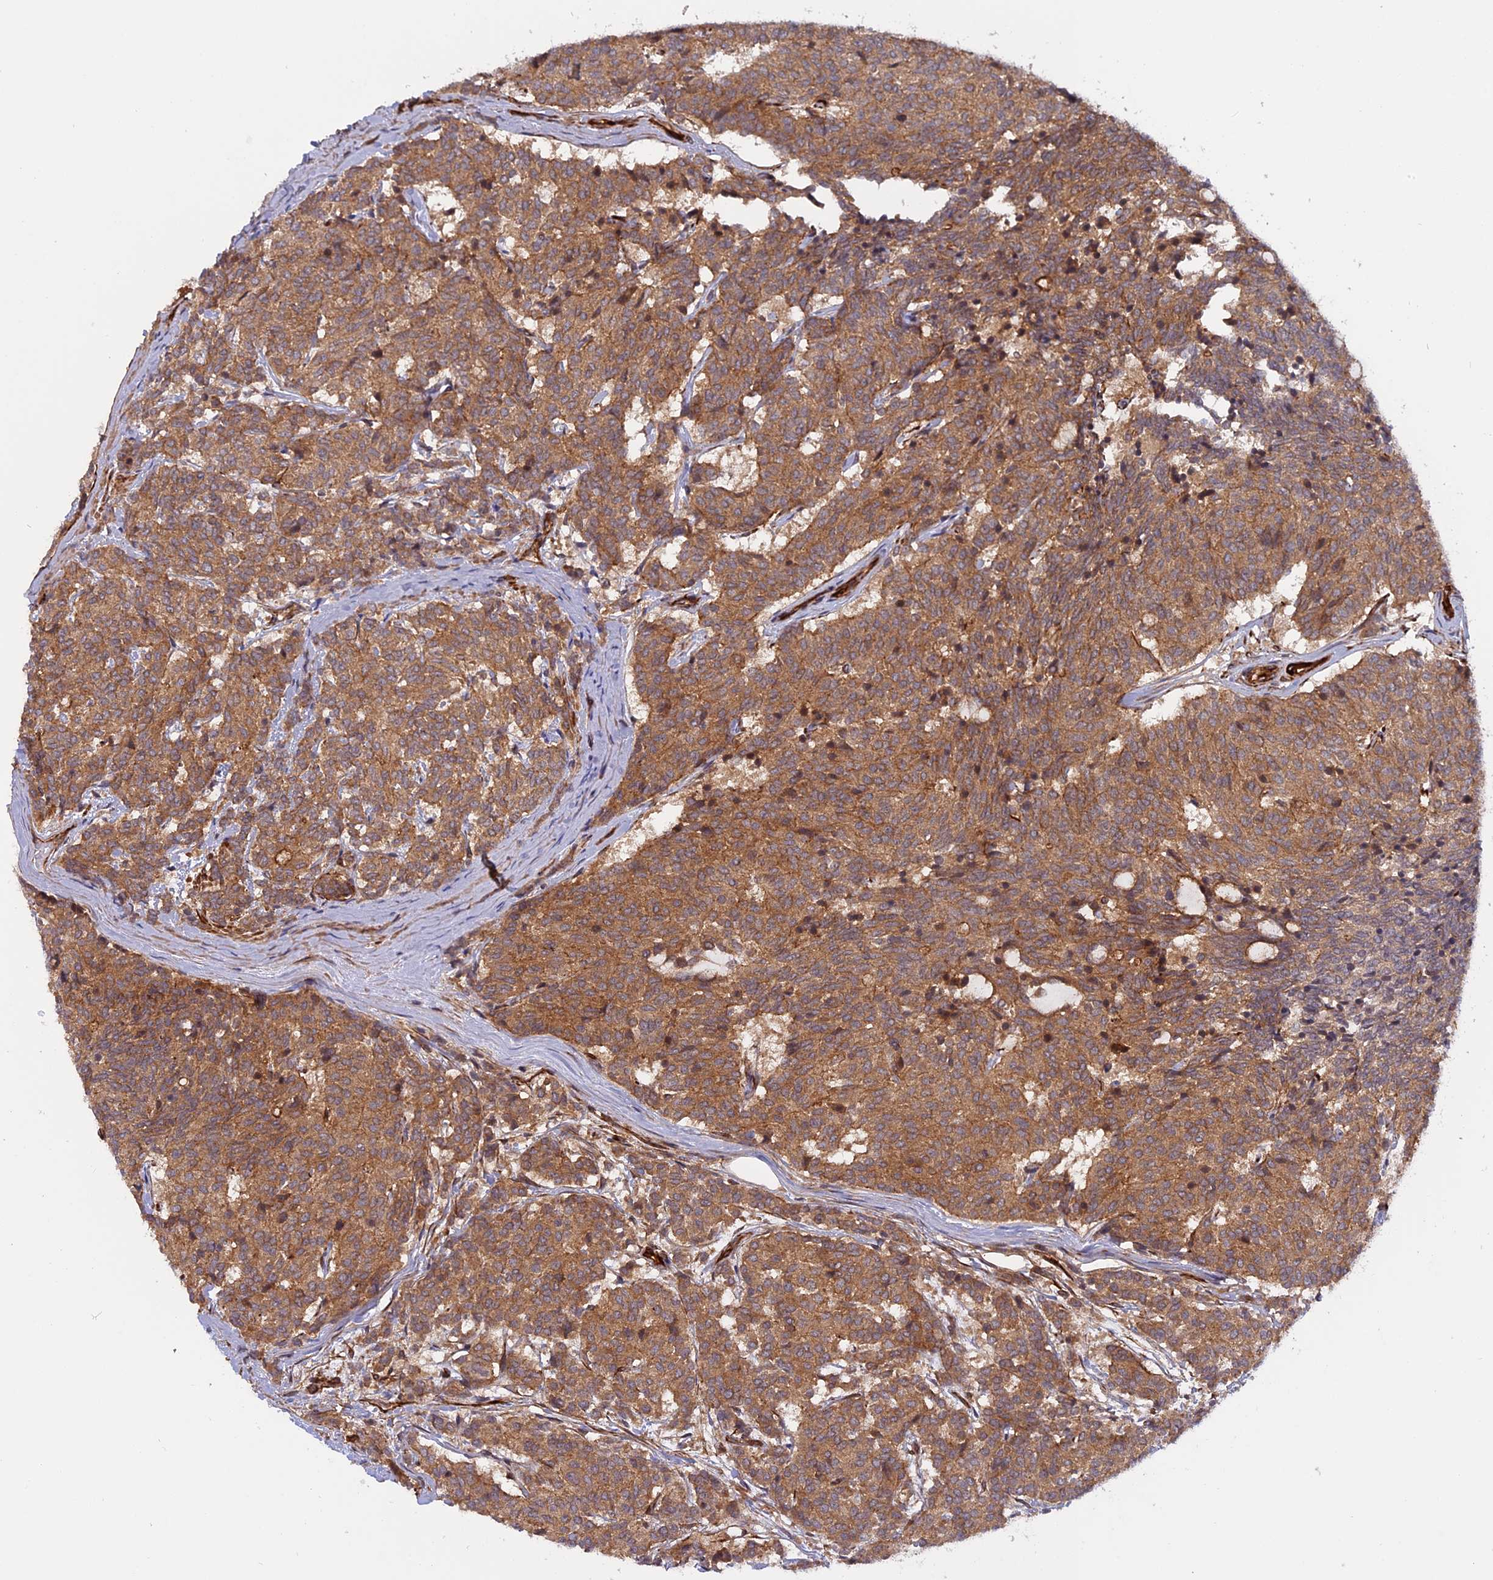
{"staining": {"intensity": "moderate", "quantity": ">75%", "location": "cytoplasmic/membranous"}, "tissue": "carcinoid", "cell_type": "Tumor cells", "image_type": "cancer", "snomed": [{"axis": "morphology", "description": "Carcinoid, malignant, NOS"}, {"axis": "topography", "description": "Pancreas"}], "caption": "Carcinoid (malignant) tissue exhibits moderate cytoplasmic/membranous positivity in about >75% of tumor cells, visualized by immunohistochemistry.", "gene": "PHLDB3", "patient": {"sex": "female", "age": 54}}